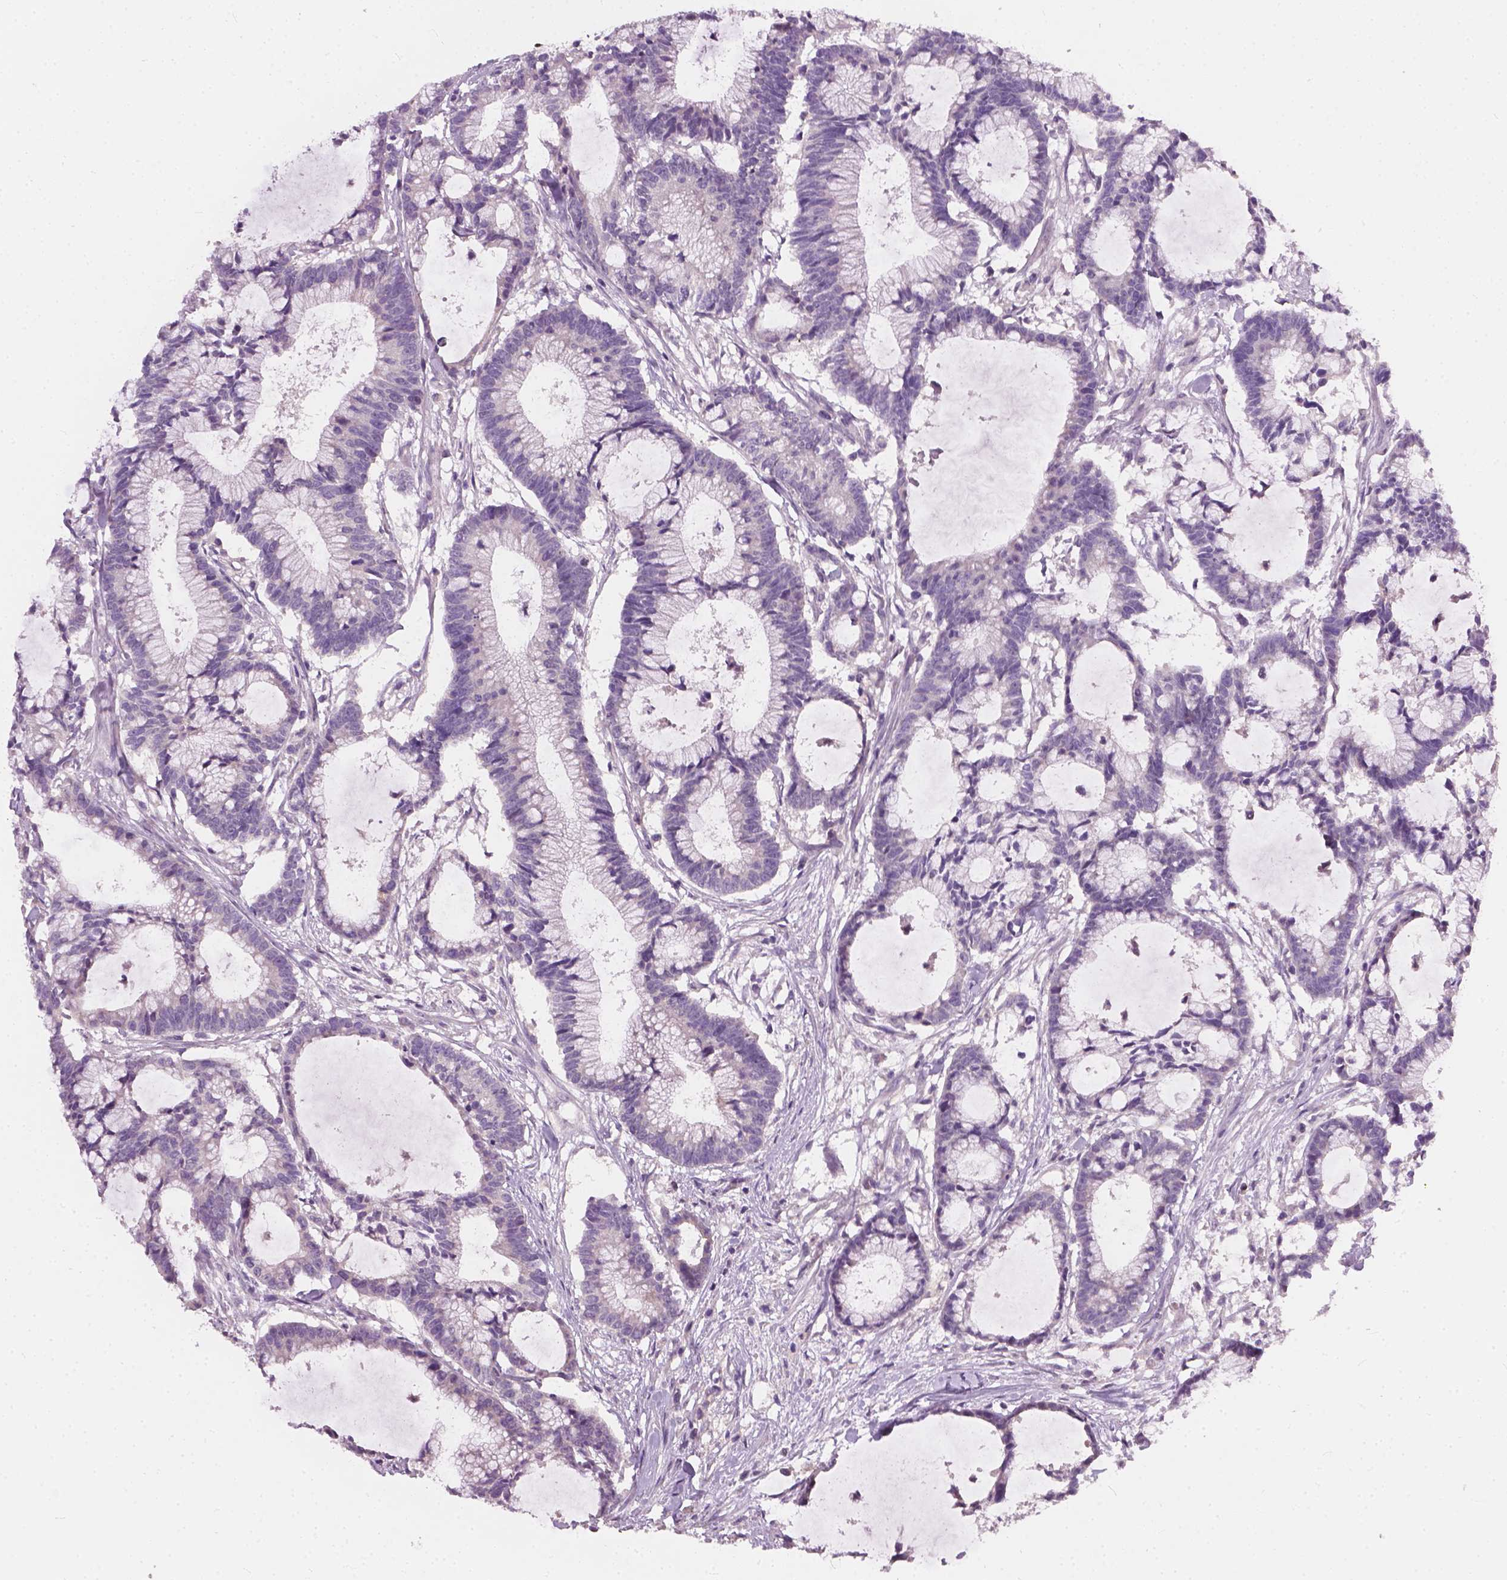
{"staining": {"intensity": "negative", "quantity": "none", "location": "none"}, "tissue": "colorectal cancer", "cell_type": "Tumor cells", "image_type": "cancer", "snomed": [{"axis": "morphology", "description": "Adenocarcinoma, NOS"}, {"axis": "topography", "description": "Colon"}], "caption": "High power microscopy image of an immunohistochemistry (IHC) micrograph of colorectal adenocarcinoma, revealing no significant positivity in tumor cells.", "gene": "KRT17", "patient": {"sex": "female", "age": 78}}